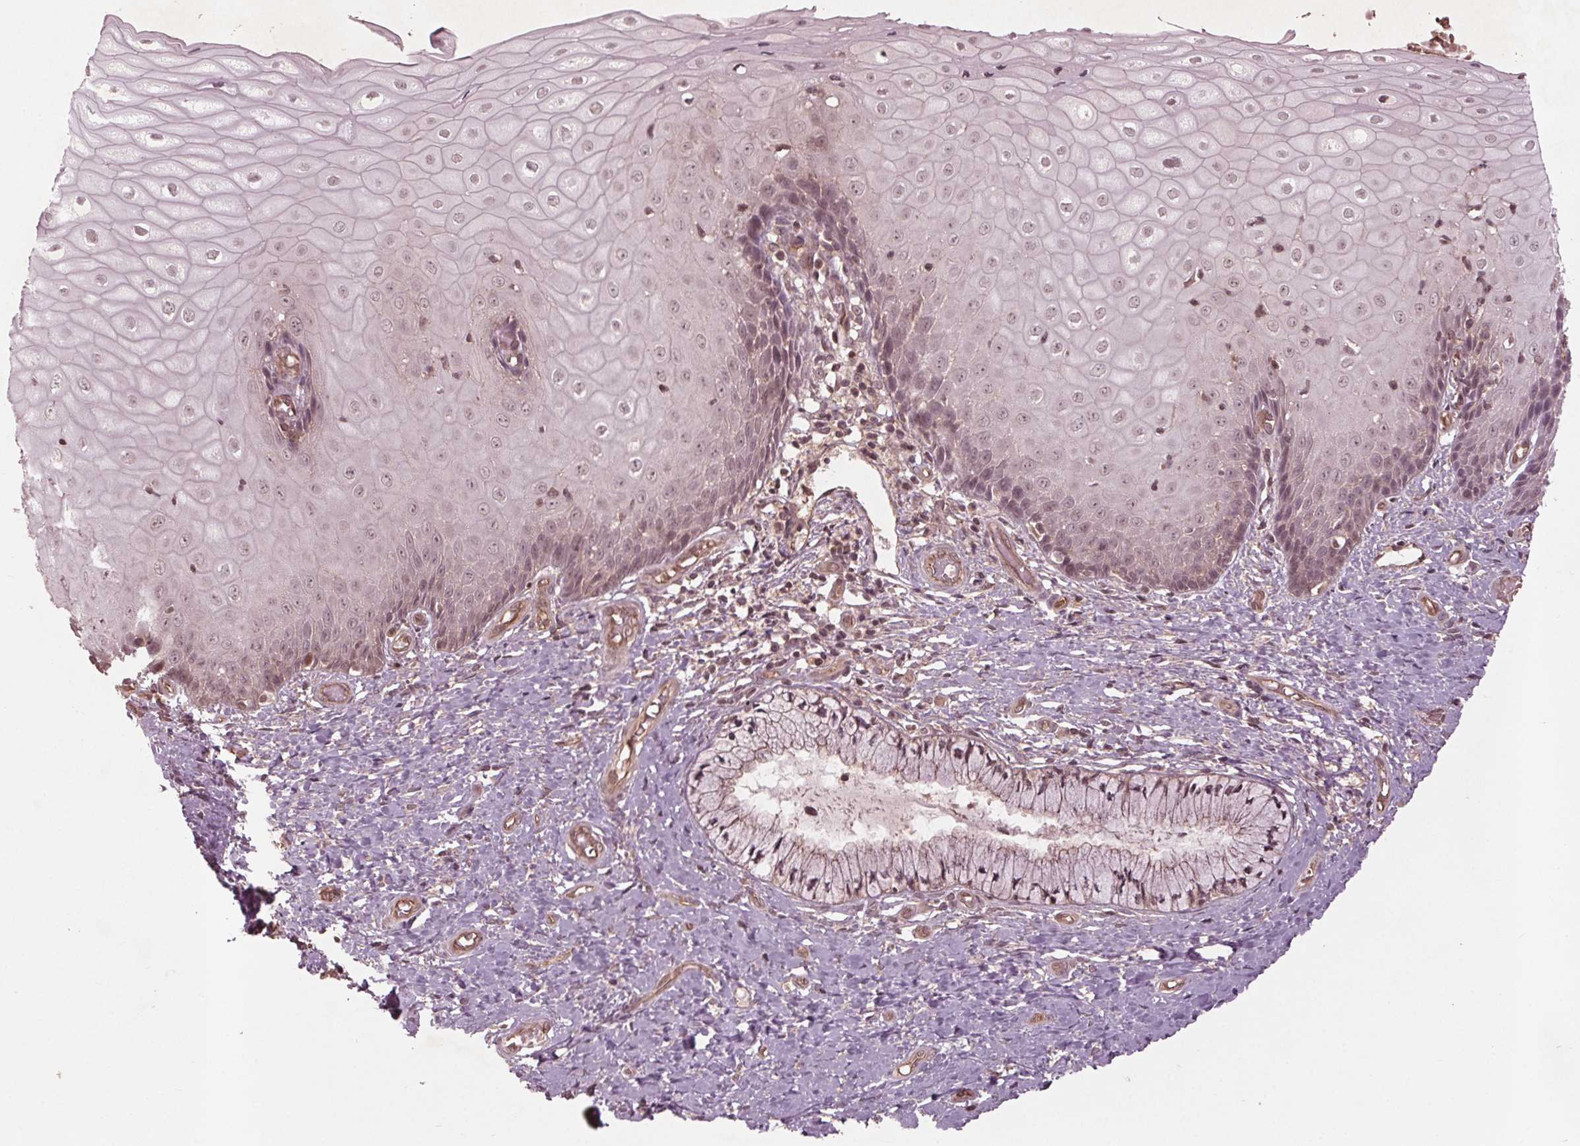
{"staining": {"intensity": "weak", "quantity": ">75%", "location": "nuclear"}, "tissue": "cervix", "cell_type": "Glandular cells", "image_type": "normal", "snomed": [{"axis": "morphology", "description": "Normal tissue, NOS"}, {"axis": "topography", "description": "Cervix"}], "caption": "The immunohistochemical stain labels weak nuclear expression in glandular cells of benign cervix. Immunohistochemistry stains the protein of interest in brown and the nuclei are stained blue.", "gene": "BTBD1", "patient": {"sex": "female", "age": 37}}